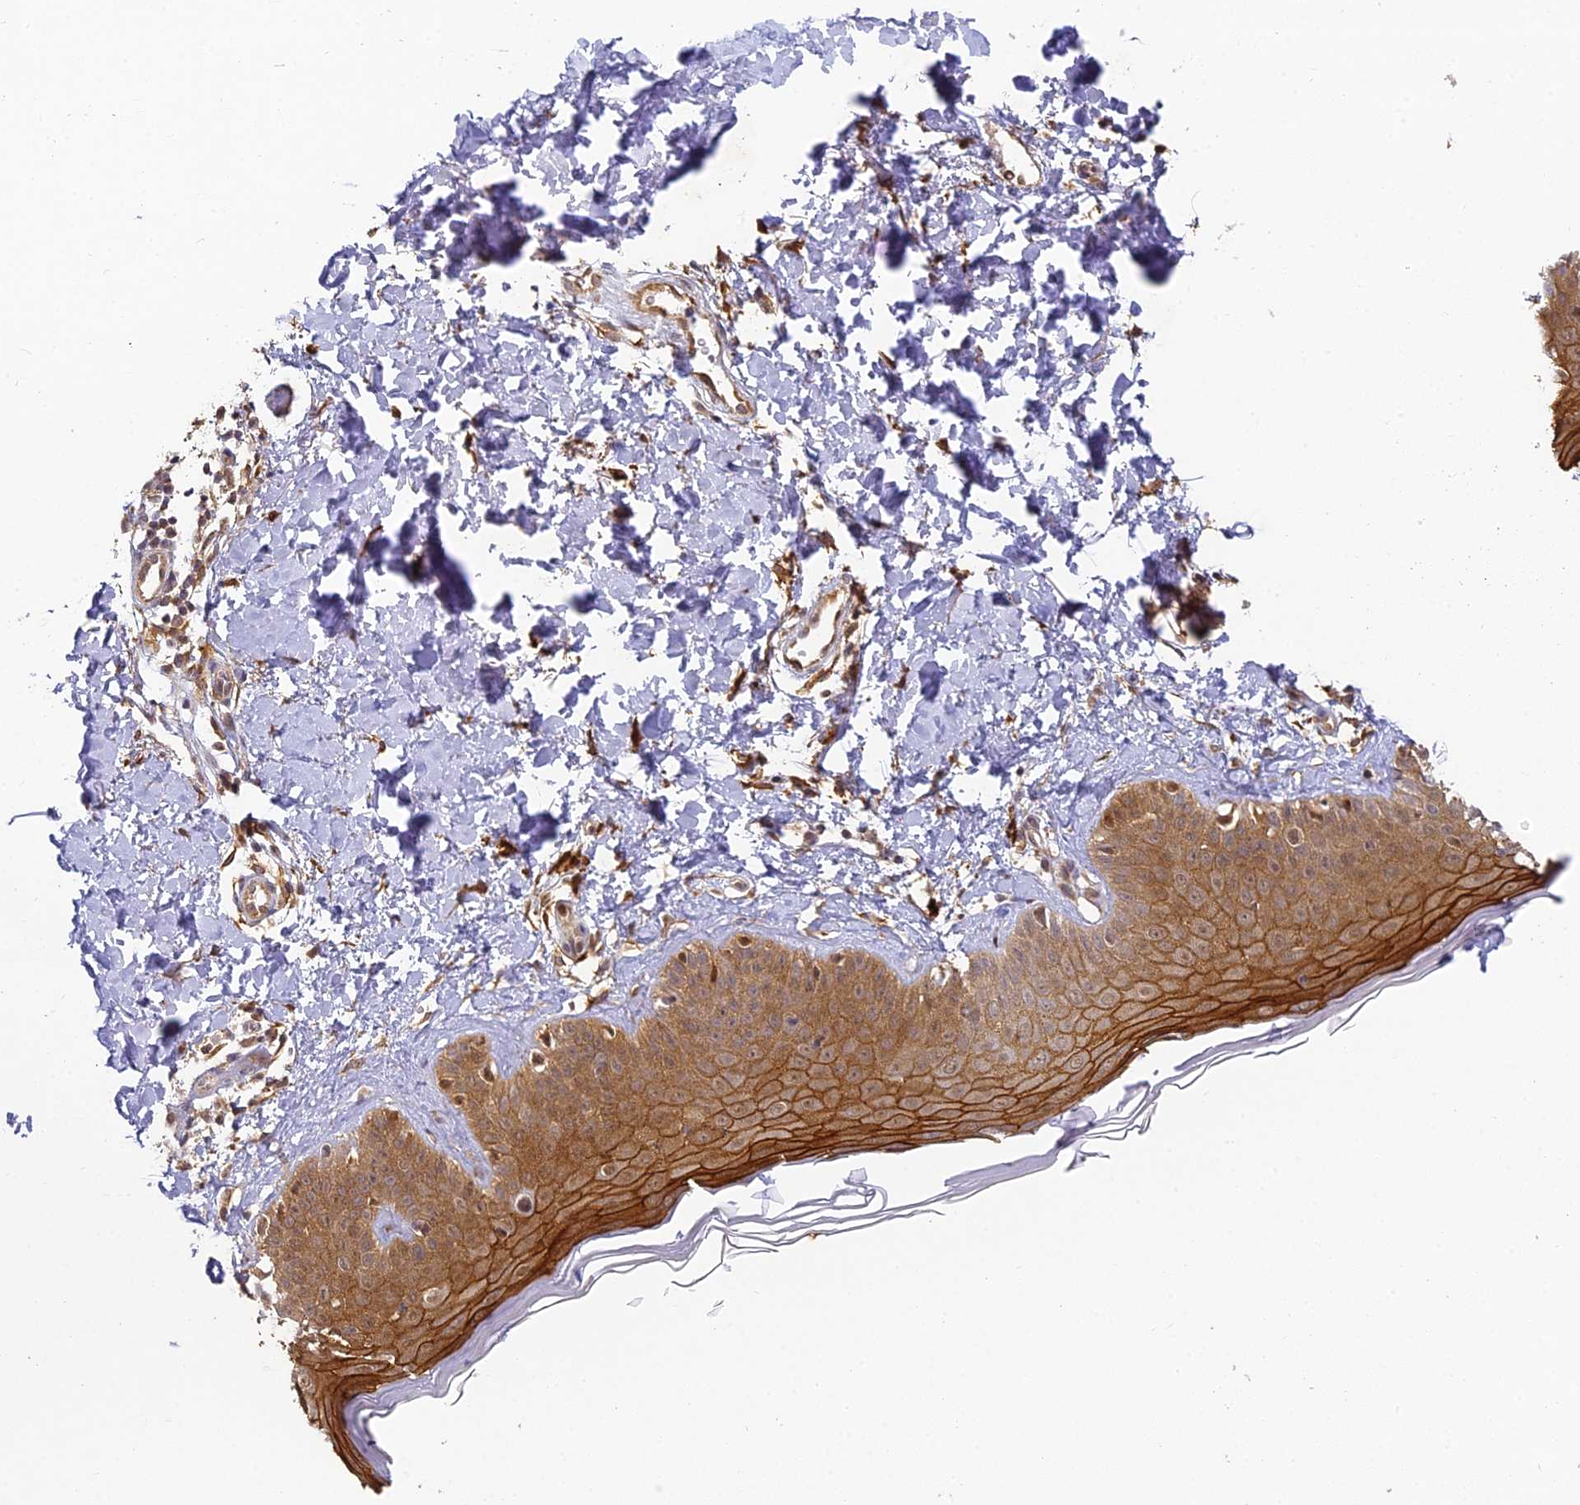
{"staining": {"intensity": "moderate", "quantity": ">75%", "location": "cytoplasmic/membranous,nuclear"}, "tissue": "skin", "cell_type": "Fibroblasts", "image_type": "normal", "snomed": [{"axis": "morphology", "description": "Normal tissue, NOS"}, {"axis": "topography", "description": "Skin"}], "caption": "Immunohistochemical staining of unremarkable skin shows >75% levels of moderate cytoplasmic/membranous,nuclear protein positivity in approximately >75% of fibroblasts. The staining was performed using DAB, with brown indicating positive protein expression. Nuclei are stained blue with hematoxylin.", "gene": "DNAAF10", "patient": {"sex": "male", "age": 52}}